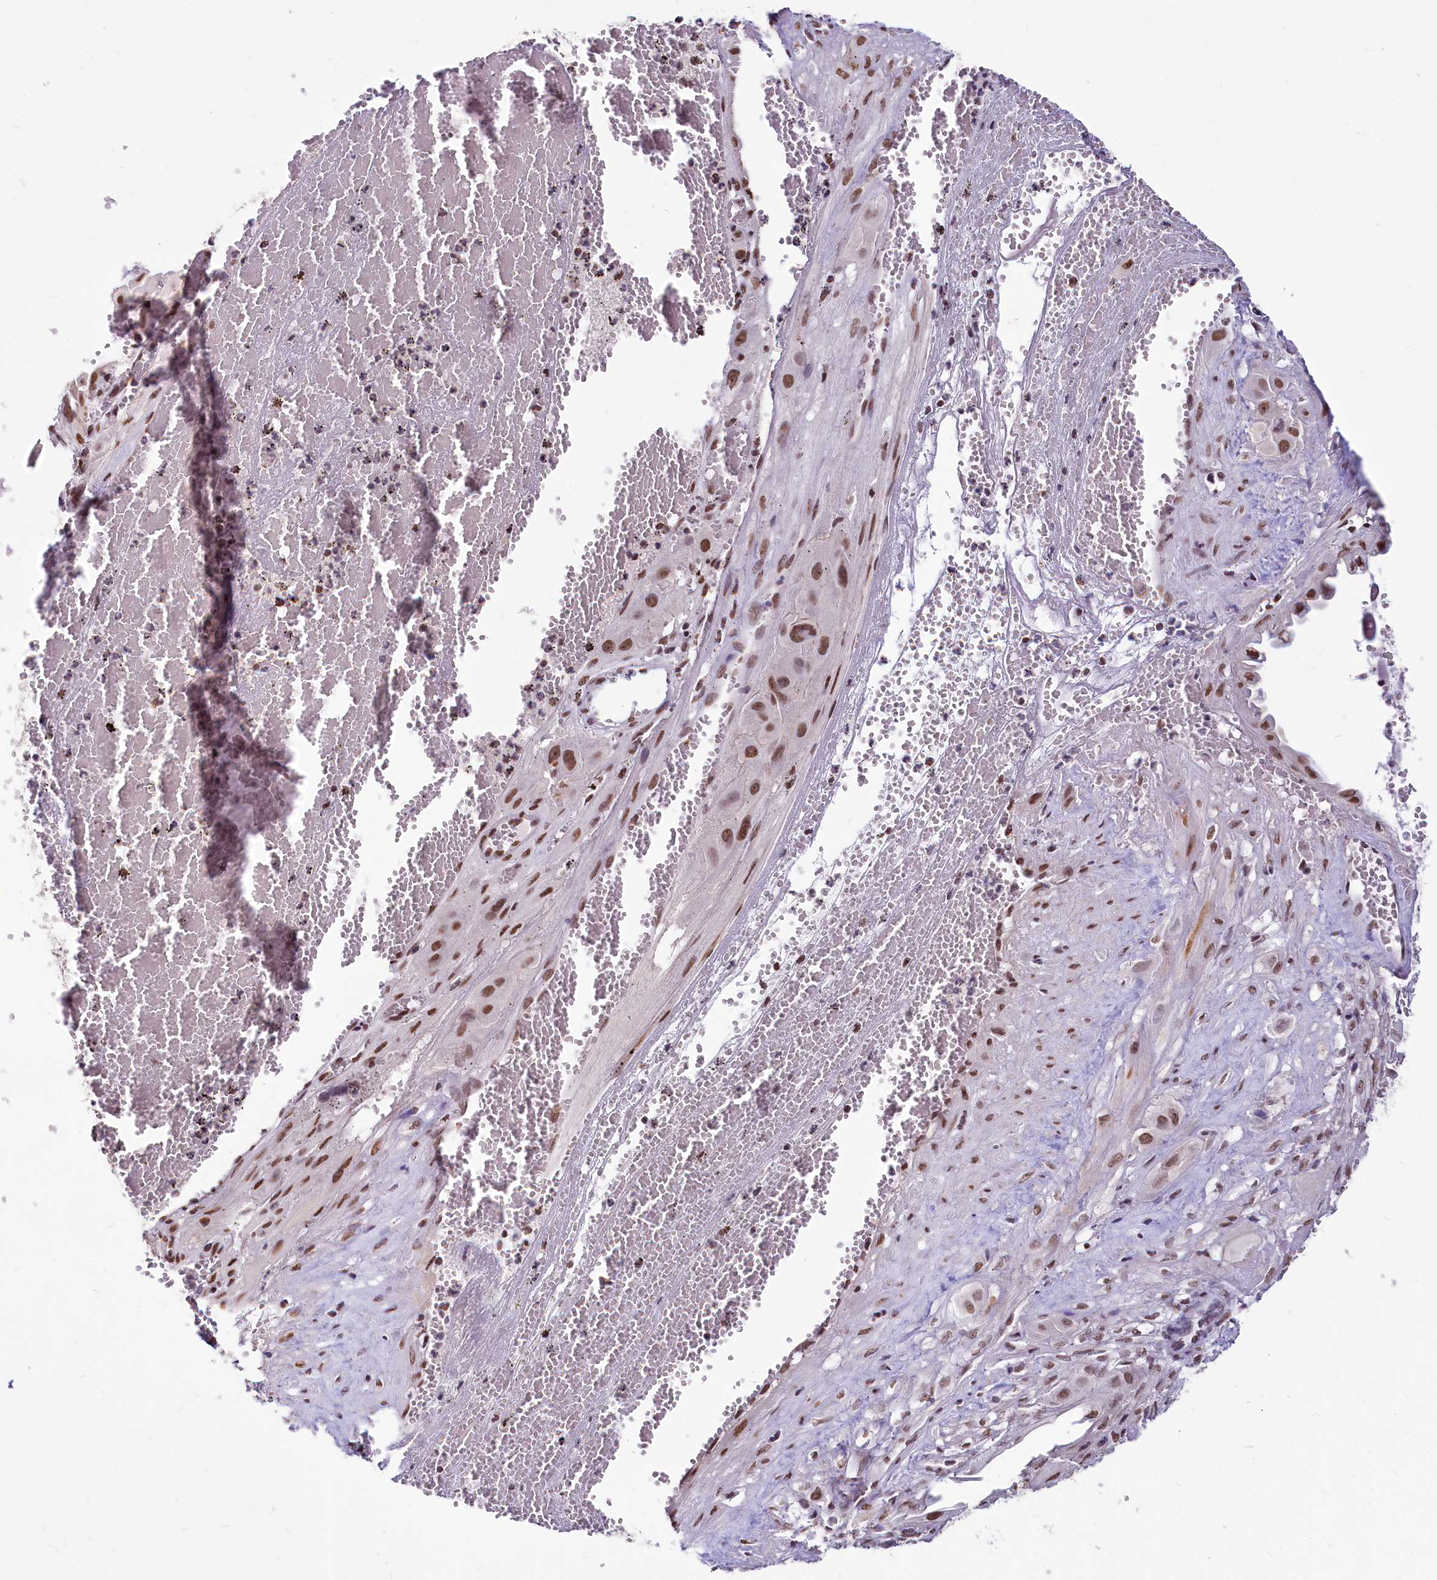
{"staining": {"intensity": "moderate", "quantity": ">75%", "location": "nuclear"}, "tissue": "cervical cancer", "cell_type": "Tumor cells", "image_type": "cancer", "snomed": [{"axis": "morphology", "description": "Squamous cell carcinoma, NOS"}, {"axis": "topography", "description": "Cervix"}], "caption": "IHC (DAB) staining of cervical squamous cell carcinoma displays moderate nuclear protein expression in approximately >75% of tumor cells.", "gene": "PARPBP", "patient": {"sex": "female", "age": 34}}